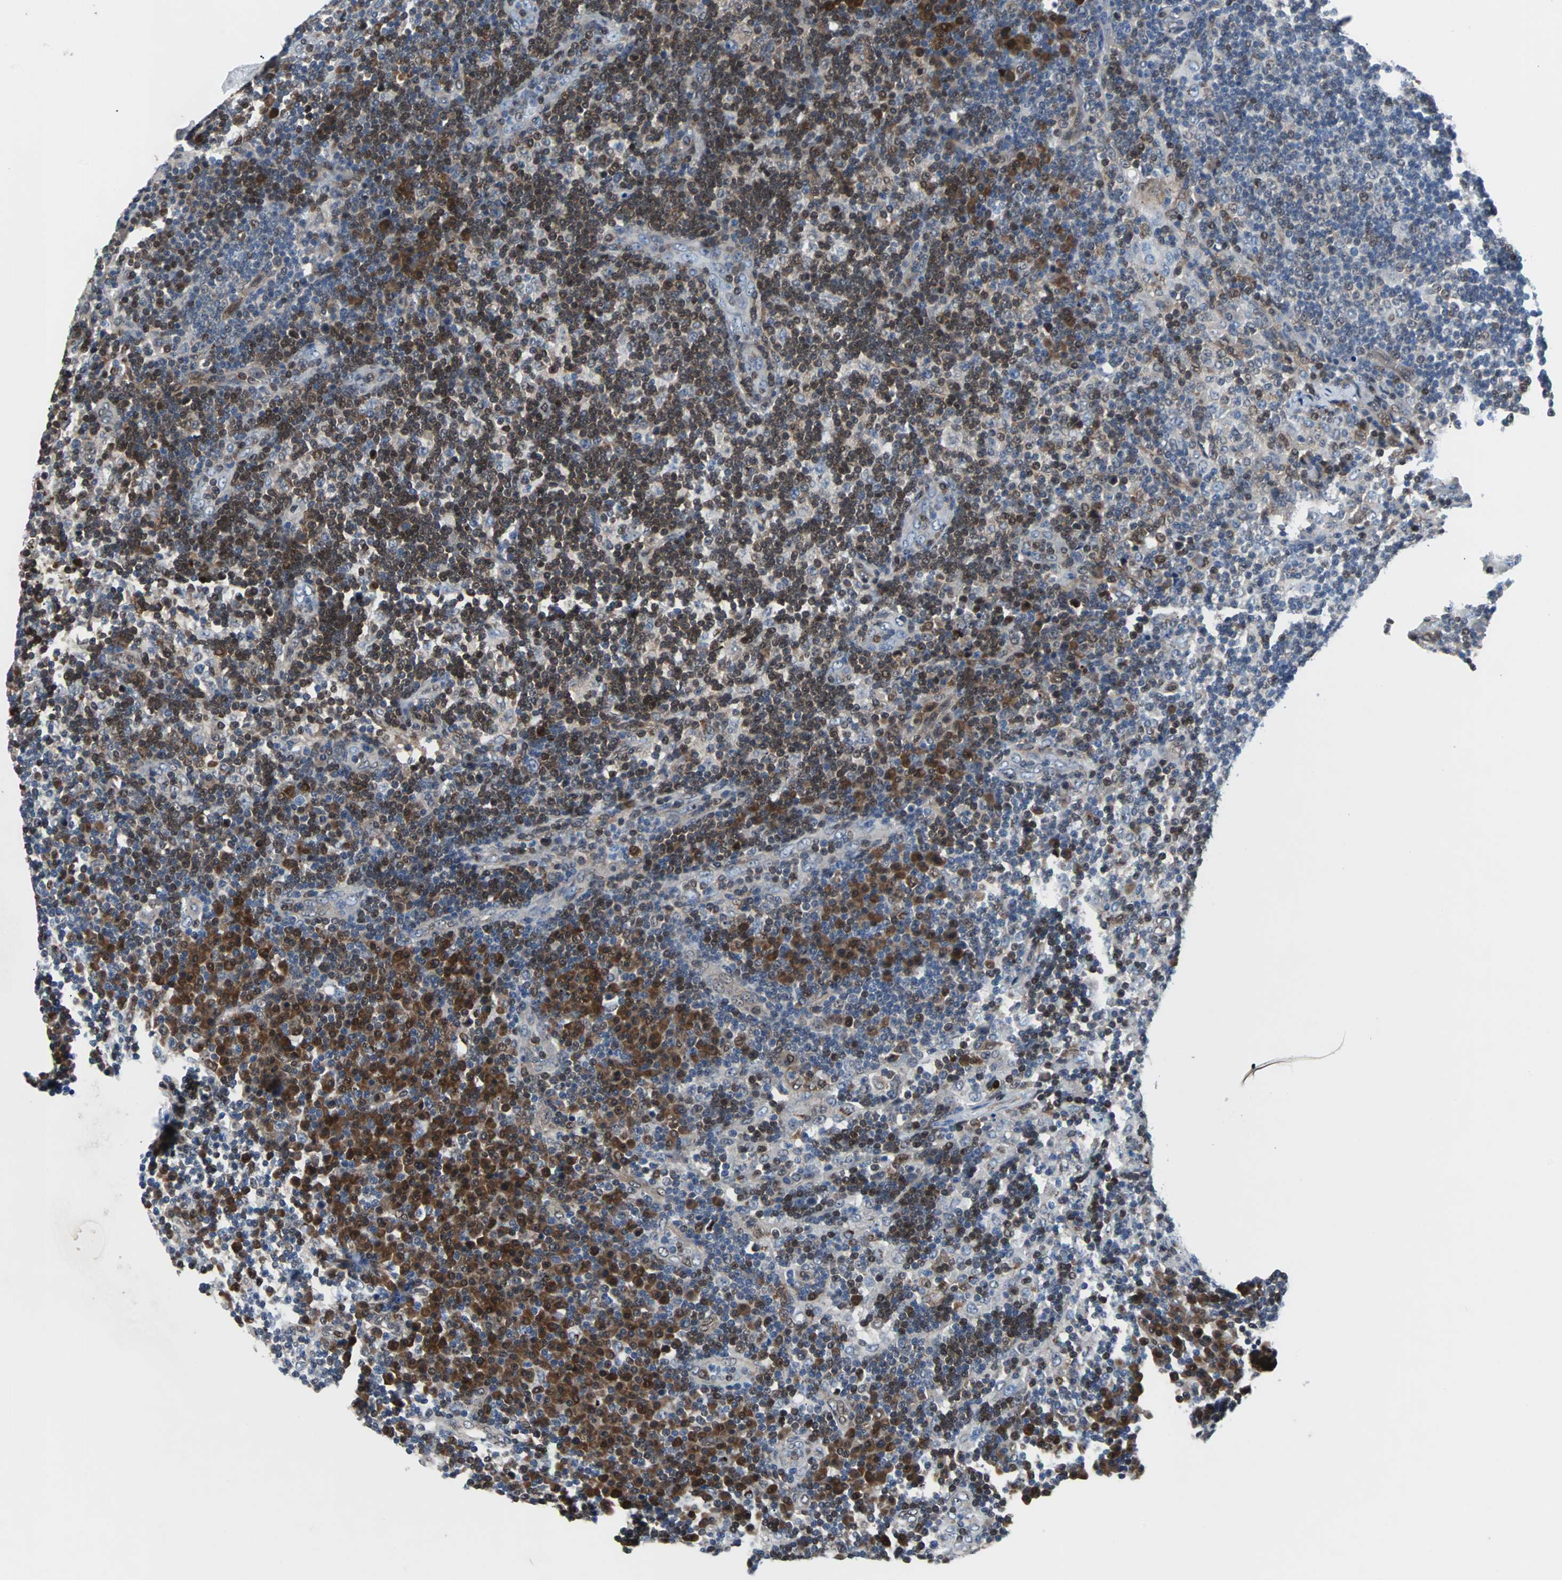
{"staining": {"intensity": "weak", "quantity": "25%-75%", "location": "cytoplasmic/membranous,nuclear"}, "tissue": "lymph node", "cell_type": "Germinal center cells", "image_type": "normal", "snomed": [{"axis": "morphology", "description": "Normal tissue, NOS"}, {"axis": "morphology", "description": "Squamous cell carcinoma, metastatic, NOS"}, {"axis": "topography", "description": "Lymph node"}], "caption": "Weak cytoplasmic/membranous,nuclear protein staining is present in about 25%-75% of germinal center cells in lymph node.", "gene": "MAP2K6", "patient": {"sex": "female", "age": 53}}